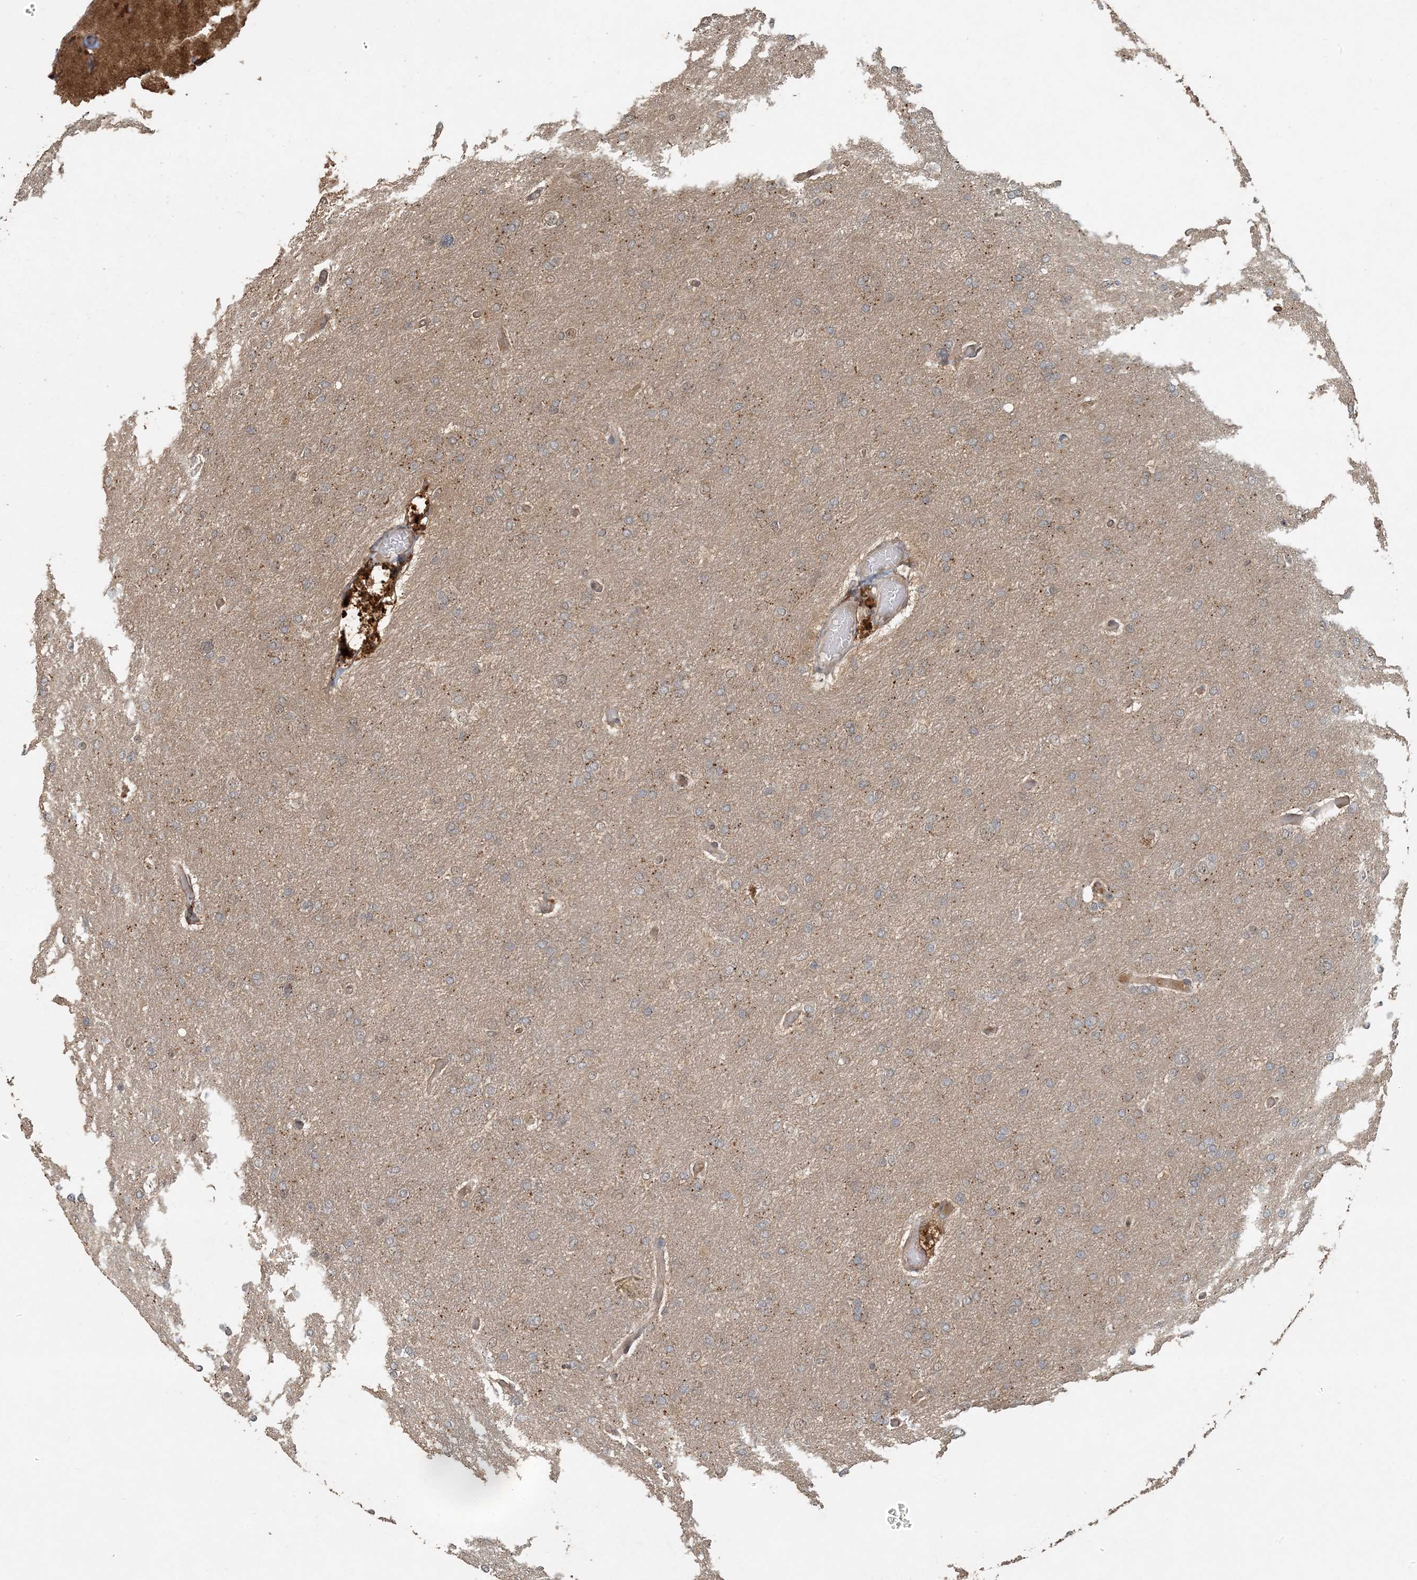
{"staining": {"intensity": "weak", "quantity": ">75%", "location": "cytoplasmic/membranous"}, "tissue": "glioma", "cell_type": "Tumor cells", "image_type": "cancer", "snomed": [{"axis": "morphology", "description": "Glioma, malignant, High grade"}, {"axis": "topography", "description": "Cerebral cortex"}], "caption": "Protein staining exhibits weak cytoplasmic/membranous positivity in approximately >75% of tumor cells in glioma. (DAB (3,3'-diaminobenzidine) IHC with brightfield microscopy, high magnification).", "gene": "AK9", "patient": {"sex": "female", "age": 36}}